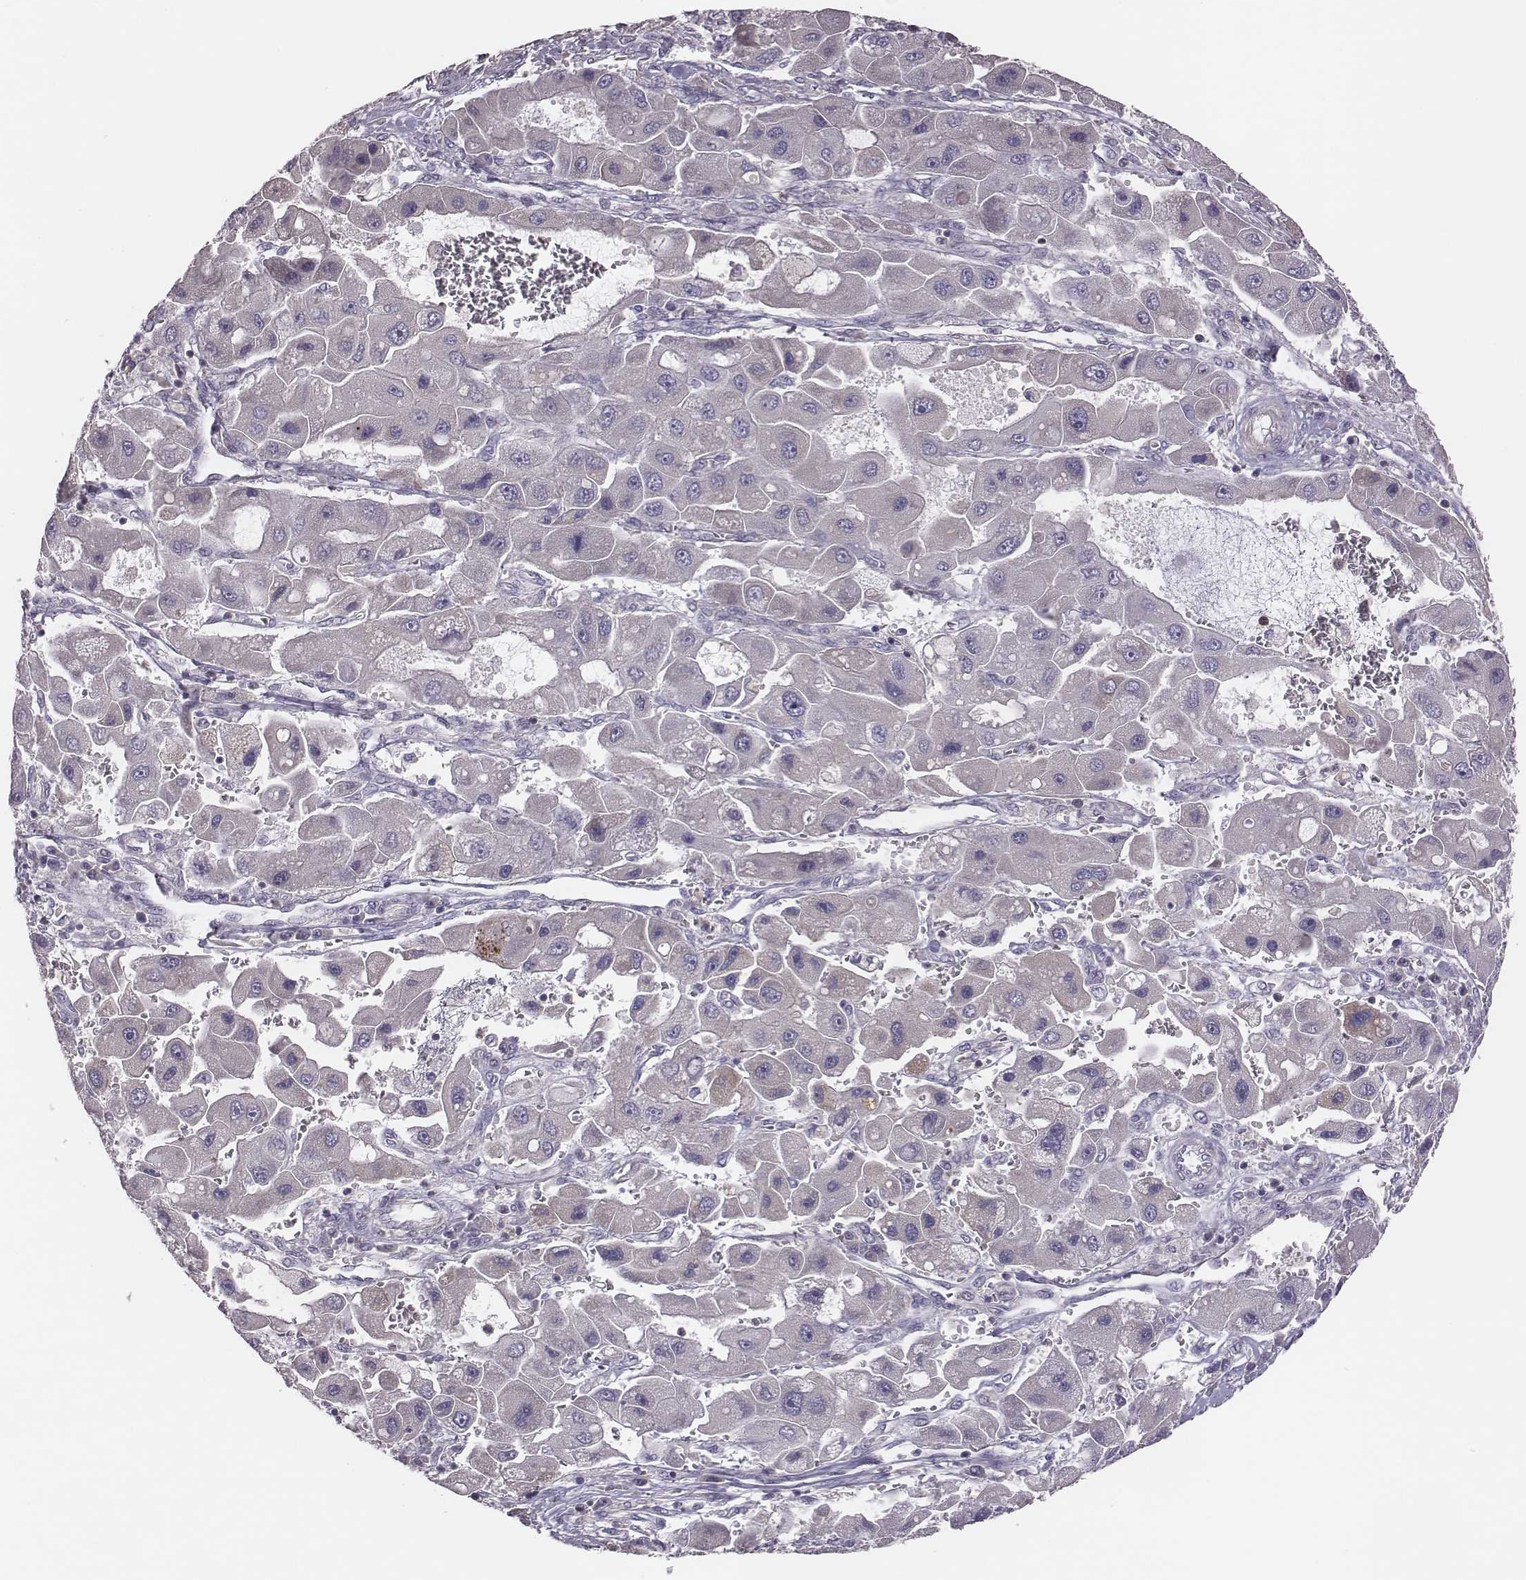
{"staining": {"intensity": "negative", "quantity": "none", "location": "none"}, "tissue": "liver cancer", "cell_type": "Tumor cells", "image_type": "cancer", "snomed": [{"axis": "morphology", "description": "Carcinoma, Hepatocellular, NOS"}, {"axis": "topography", "description": "Liver"}], "caption": "Immunohistochemistry of liver cancer (hepatocellular carcinoma) exhibits no expression in tumor cells.", "gene": "CAD", "patient": {"sex": "male", "age": 24}}